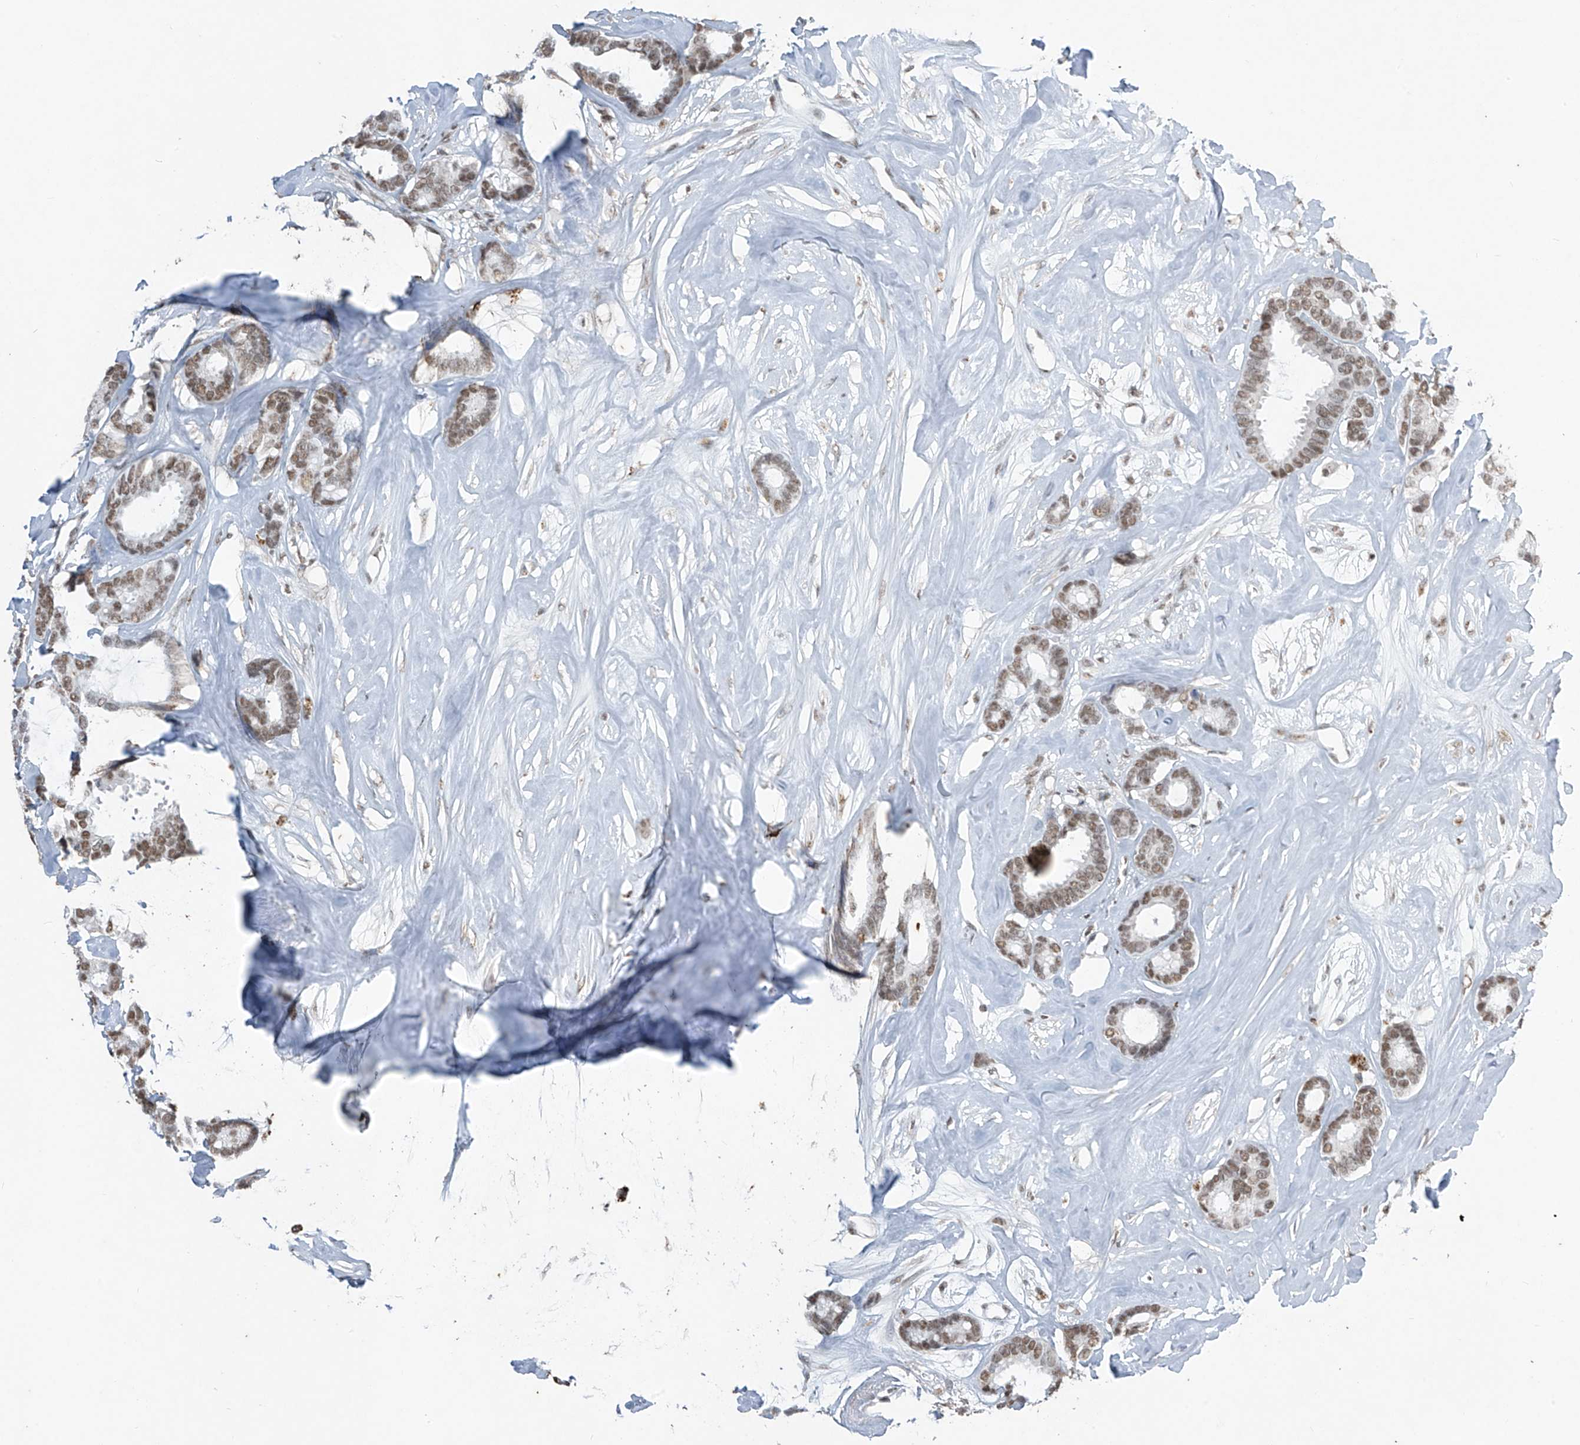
{"staining": {"intensity": "weak", "quantity": ">75%", "location": "nuclear"}, "tissue": "breast cancer", "cell_type": "Tumor cells", "image_type": "cancer", "snomed": [{"axis": "morphology", "description": "Duct carcinoma"}, {"axis": "topography", "description": "Breast"}], "caption": "Protein expression analysis of human breast cancer (intraductal carcinoma) reveals weak nuclear expression in approximately >75% of tumor cells.", "gene": "TFEC", "patient": {"sex": "female", "age": 87}}